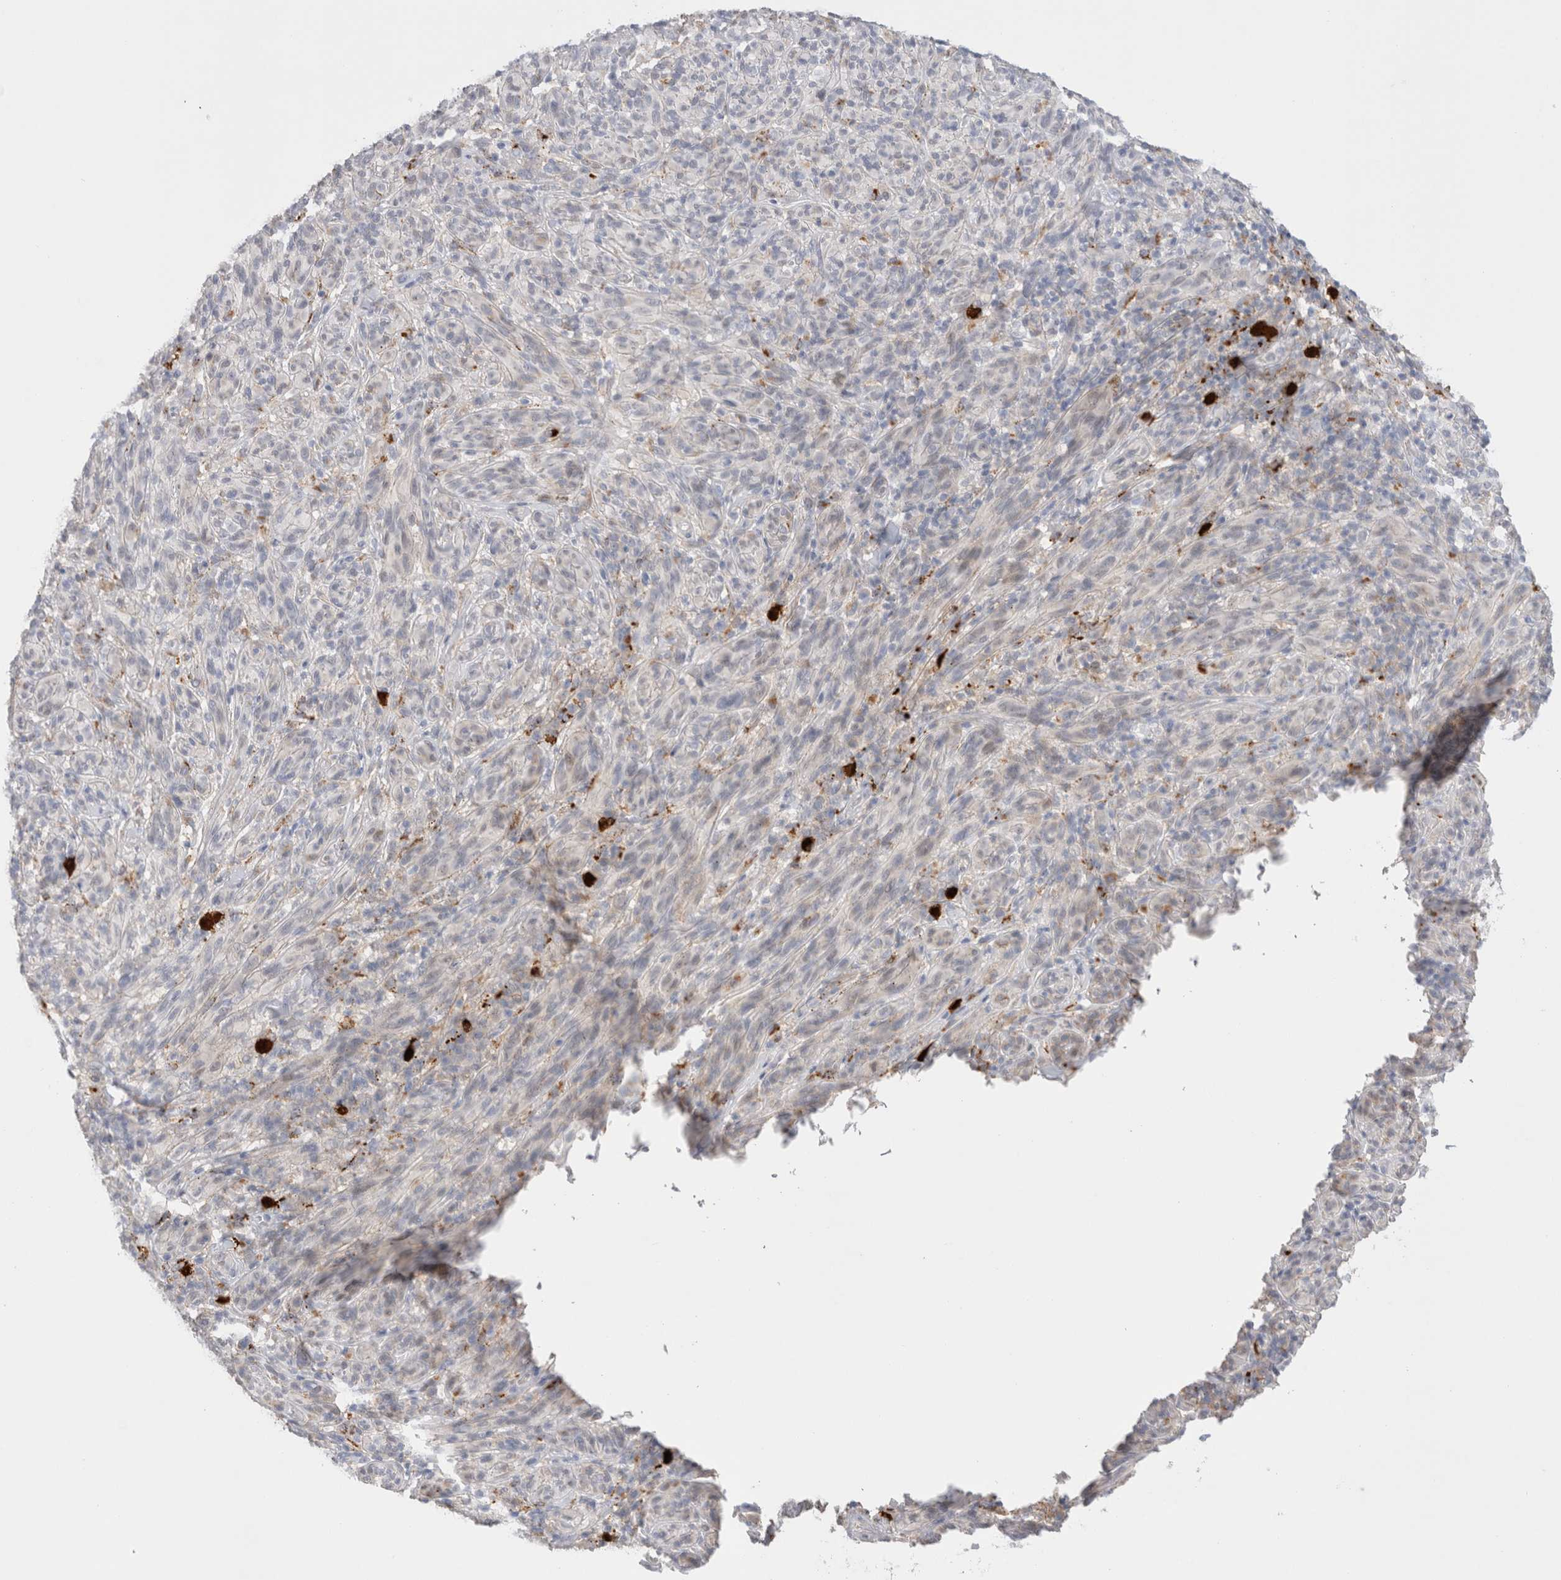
{"staining": {"intensity": "negative", "quantity": "none", "location": "none"}, "tissue": "melanoma", "cell_type": "Tumor cells", "image_type": "cancer", "snomed": [{"axis": "morphology", "description": "Malignant melanoma, NOS"}, {"axis": "topography", "description": "Skin of head"}], "caption": "Malignant melanoma was stained to show a protein in brown. There is no significant staining in tumor cells.", "gene": "HPGDS", "patient": {"sex": "male", "age": 96}}